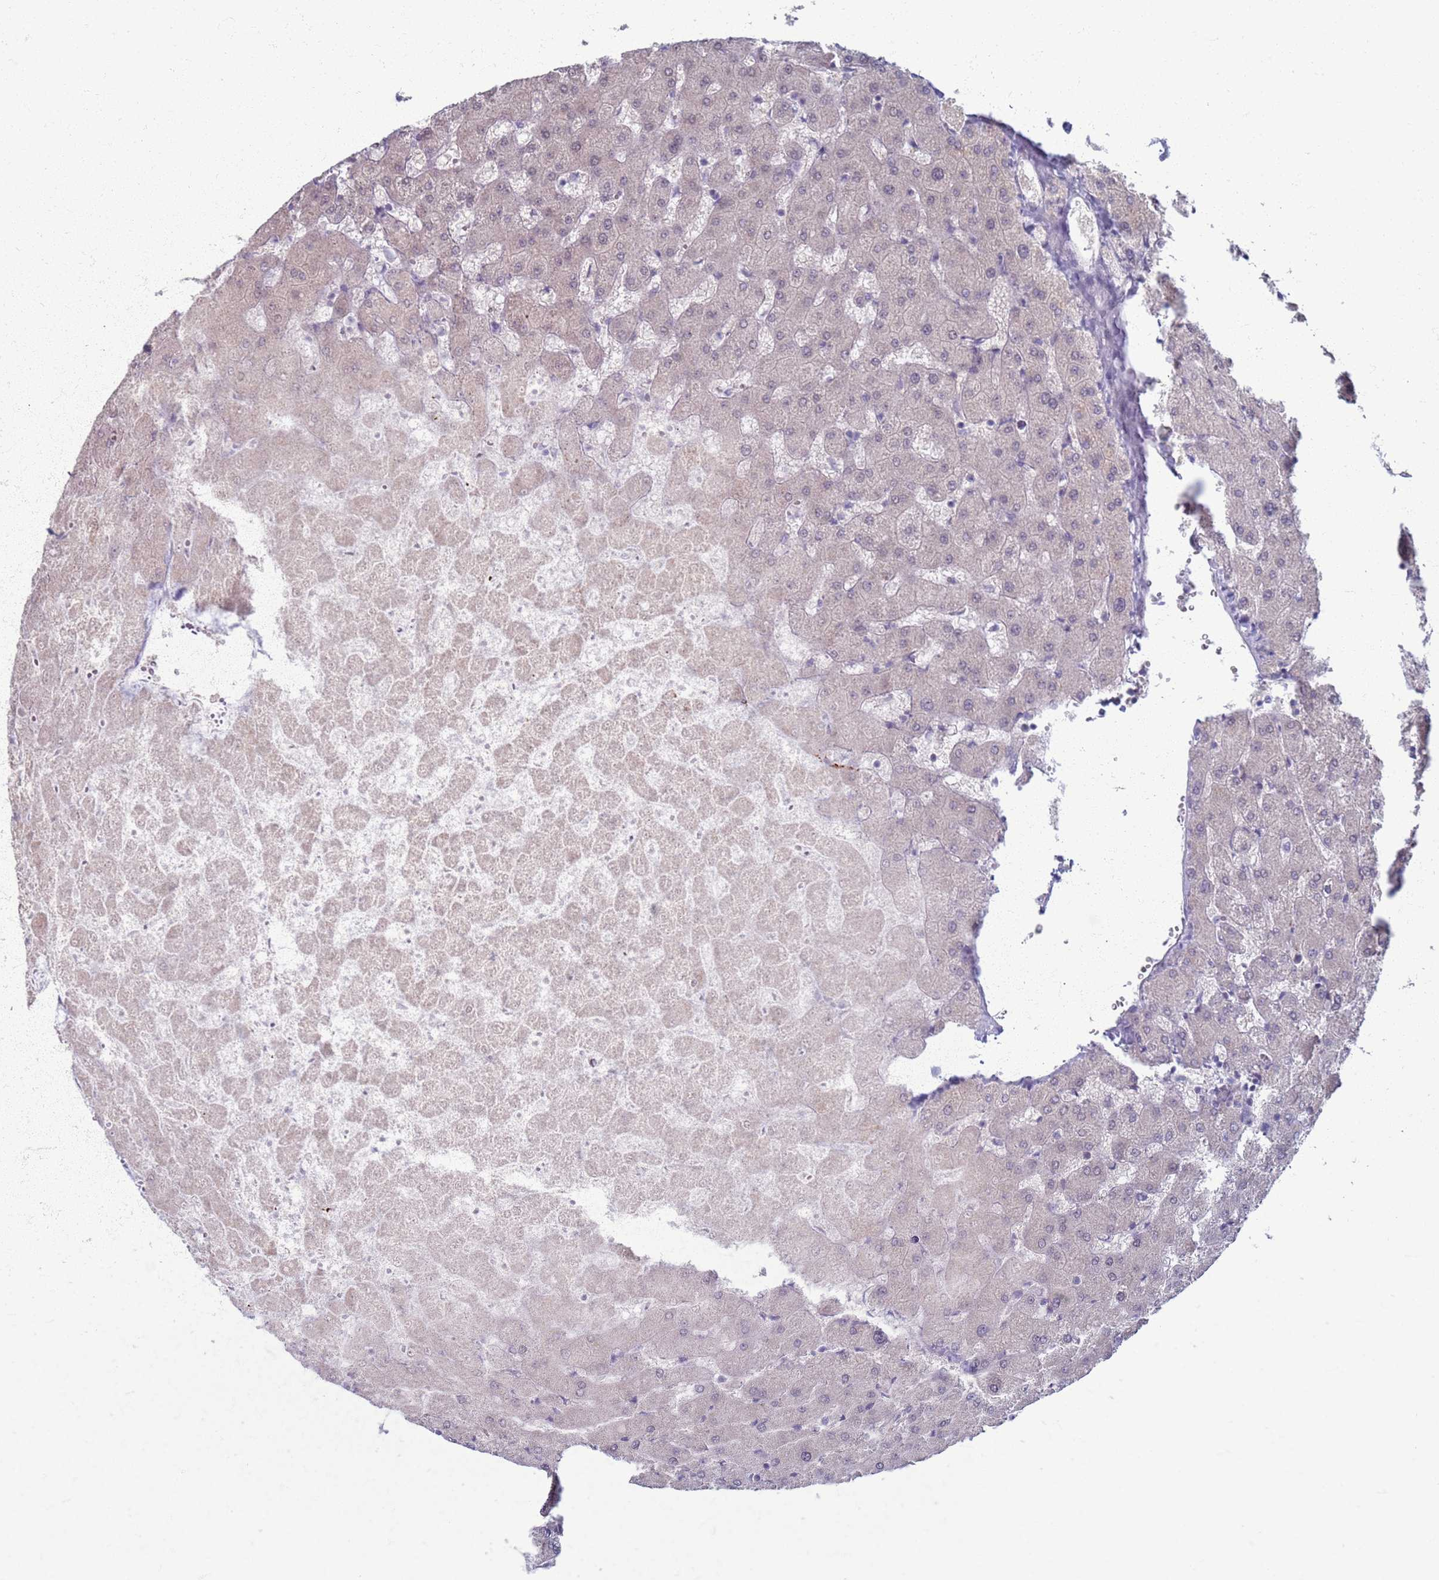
{"staining": {"intensity": "negative", "quantity": "none", "location": "none"}, "tissue": "liver", "cell_type": "Cholangiocytes", "image_type": "normal", "snomed": [{"axis": "morphology", "description": "Normal tissue, NOS"}, {"axis": "topography", "description": "Liver"}], "caption": "A high-resolution image shows immunohistochemistry staining of unremarkable liver, which demonstrates no significant expression in cholangiocytes.", "gene": "CLCA2", "patient": {"sex": "female", "age": 63}}